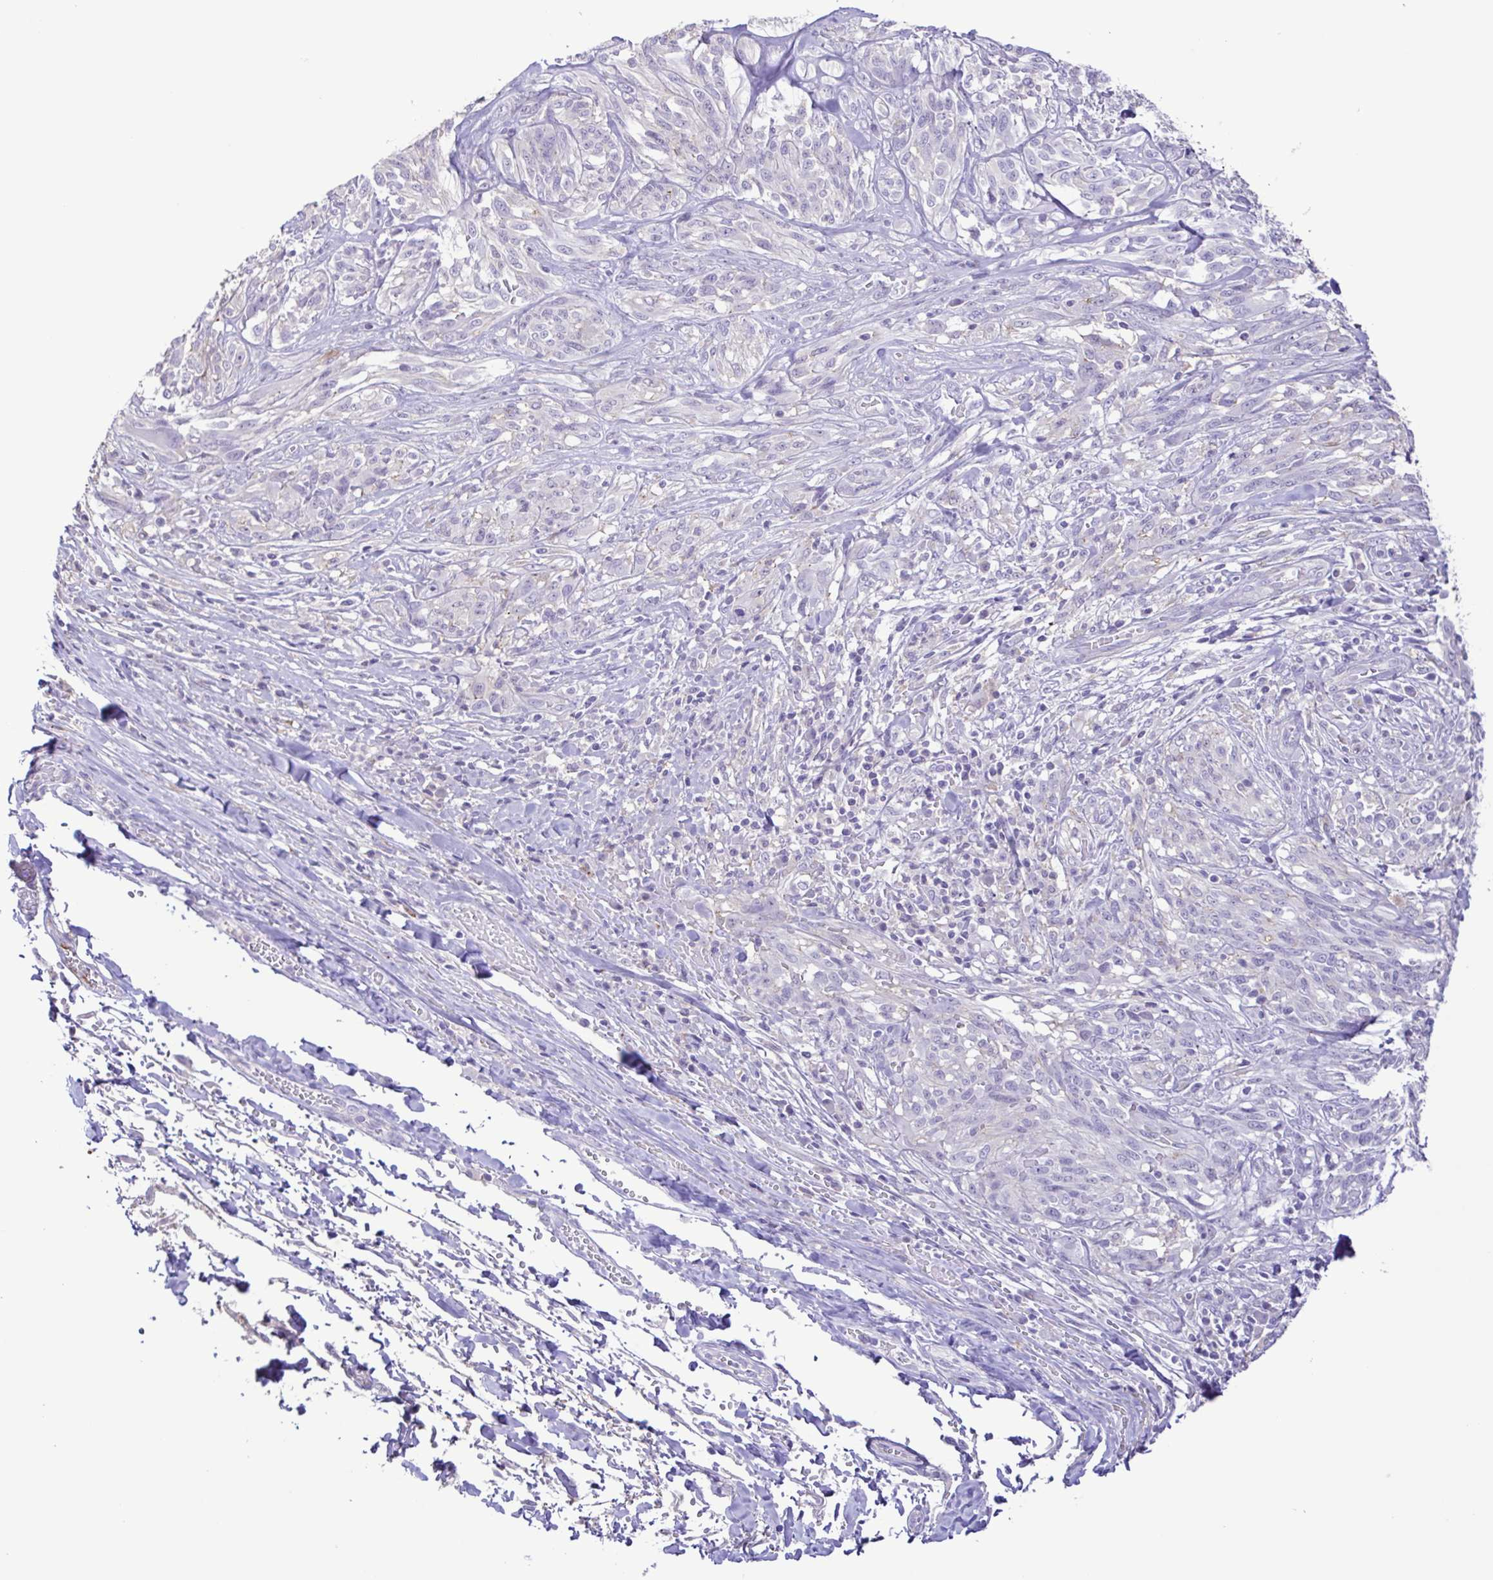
{"staining": {"intensity": "negative", "quantity": "none", "location": "none"}, "tissue": "melanoma", "cell_type": "Tumor cells", "image_type": "cancer", "snomed": [{"axis": "morphology", "description": "Malignant melanoma, NOS"}, {"axis": "topography", "description": "Skin"}], "caption": "The IHC micrograph has no significant expression in tumor cells of malignant melanoma tissue. Nuclei are stained in blue.", "gene": "CYP17A1", "patient": {"sex": "female", "age": 91}}